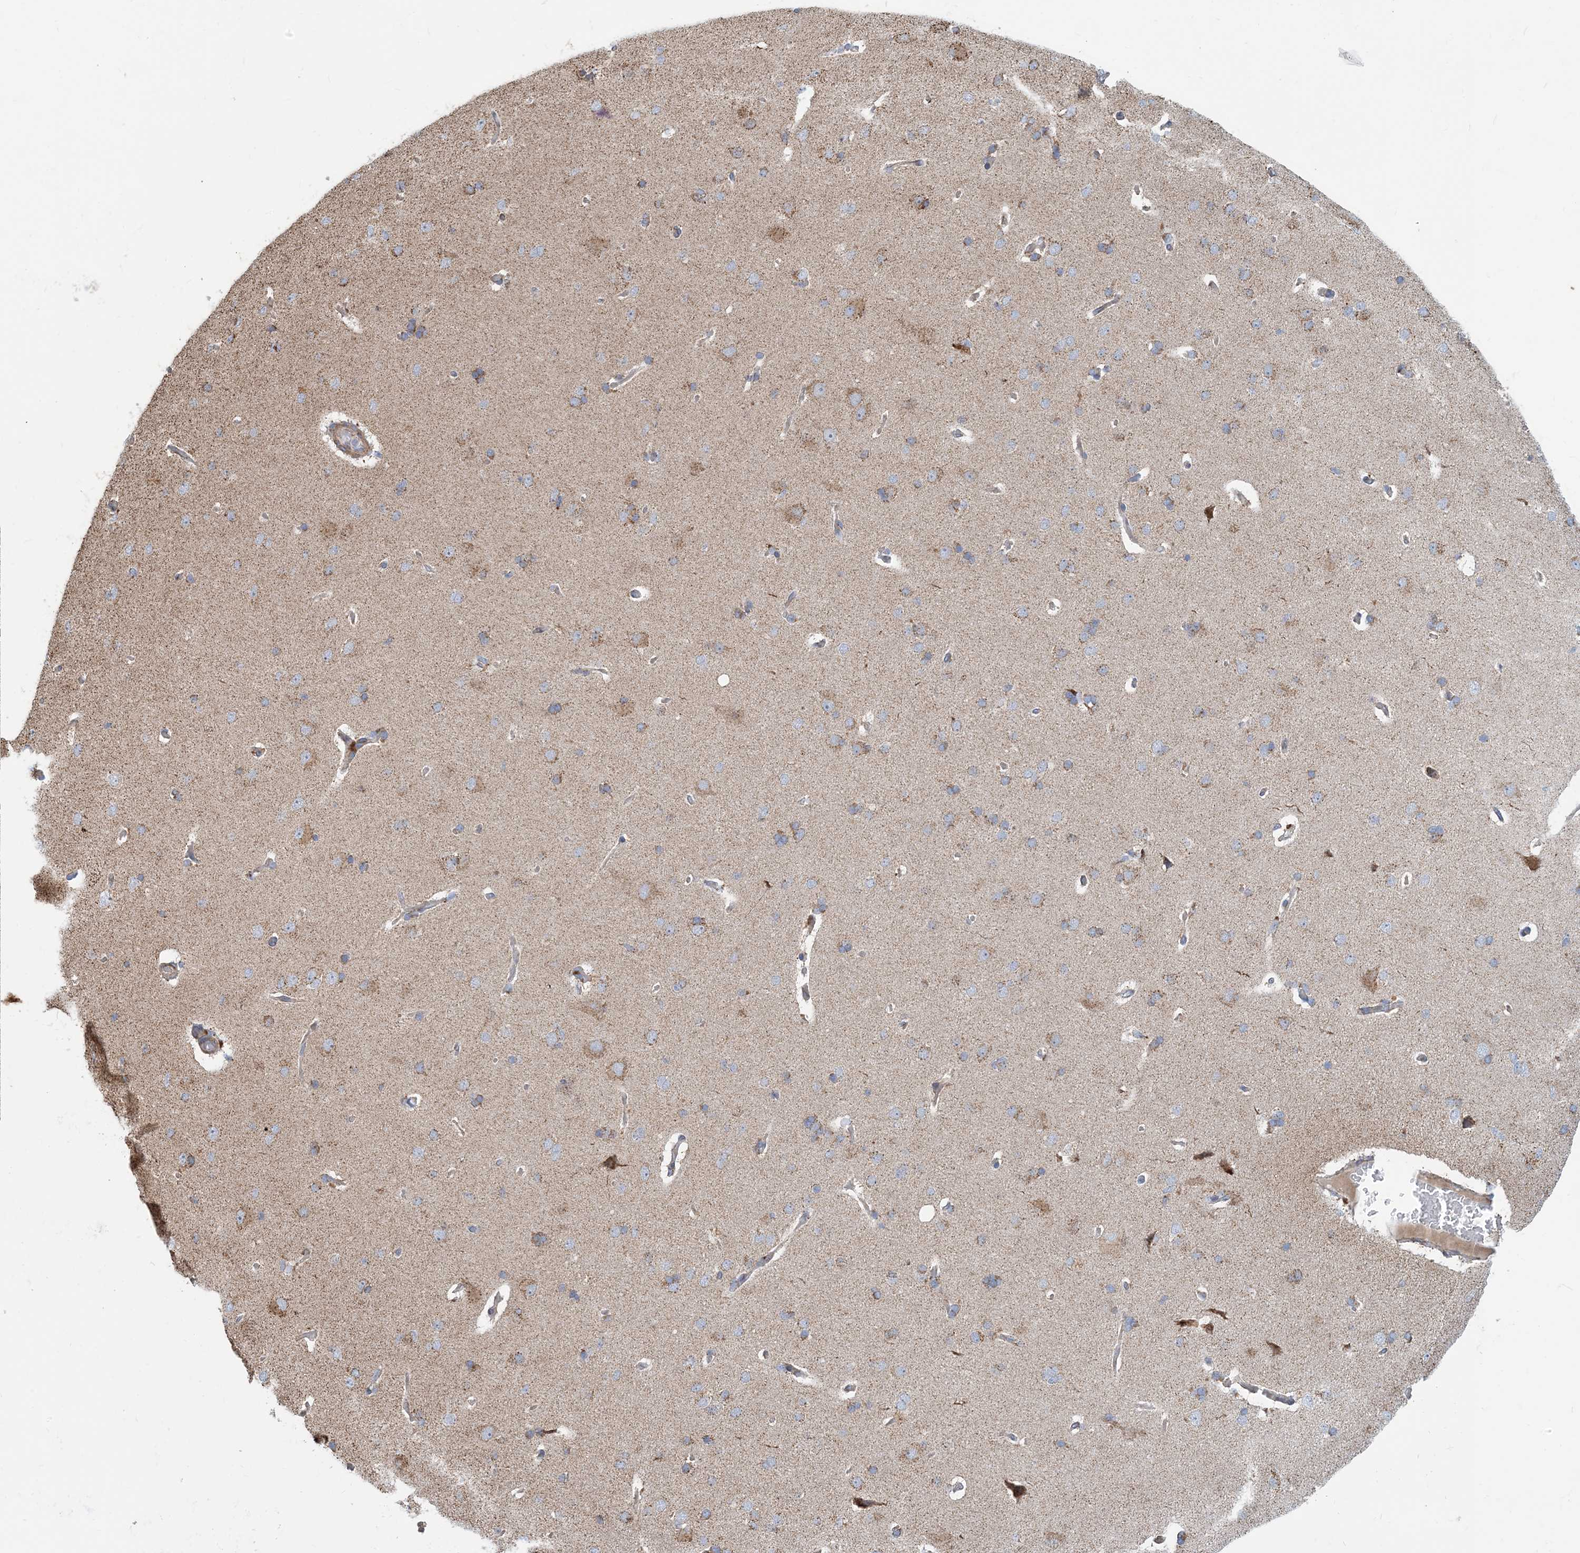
{"staining": {"intensity": "negative", "quantity": "none", "location": "none"}, "tissue": "cerebral cortex", "cell_type": "Endothelial cells", "image_type": "normal", "snomed": [{"axis": "morphology", "description": "Normal tissue, NOS"}, {"axis": "topography", "description": "Cerebral cortex"}], "caption": "A high-resolution image shows immunohistochemistry staining of unremarkable cerebral cortex, which demonstrates no significant staining in endothelial cells.", "gene": "PCDHGA1", "patient": {"sex": "male", "age": 62}}